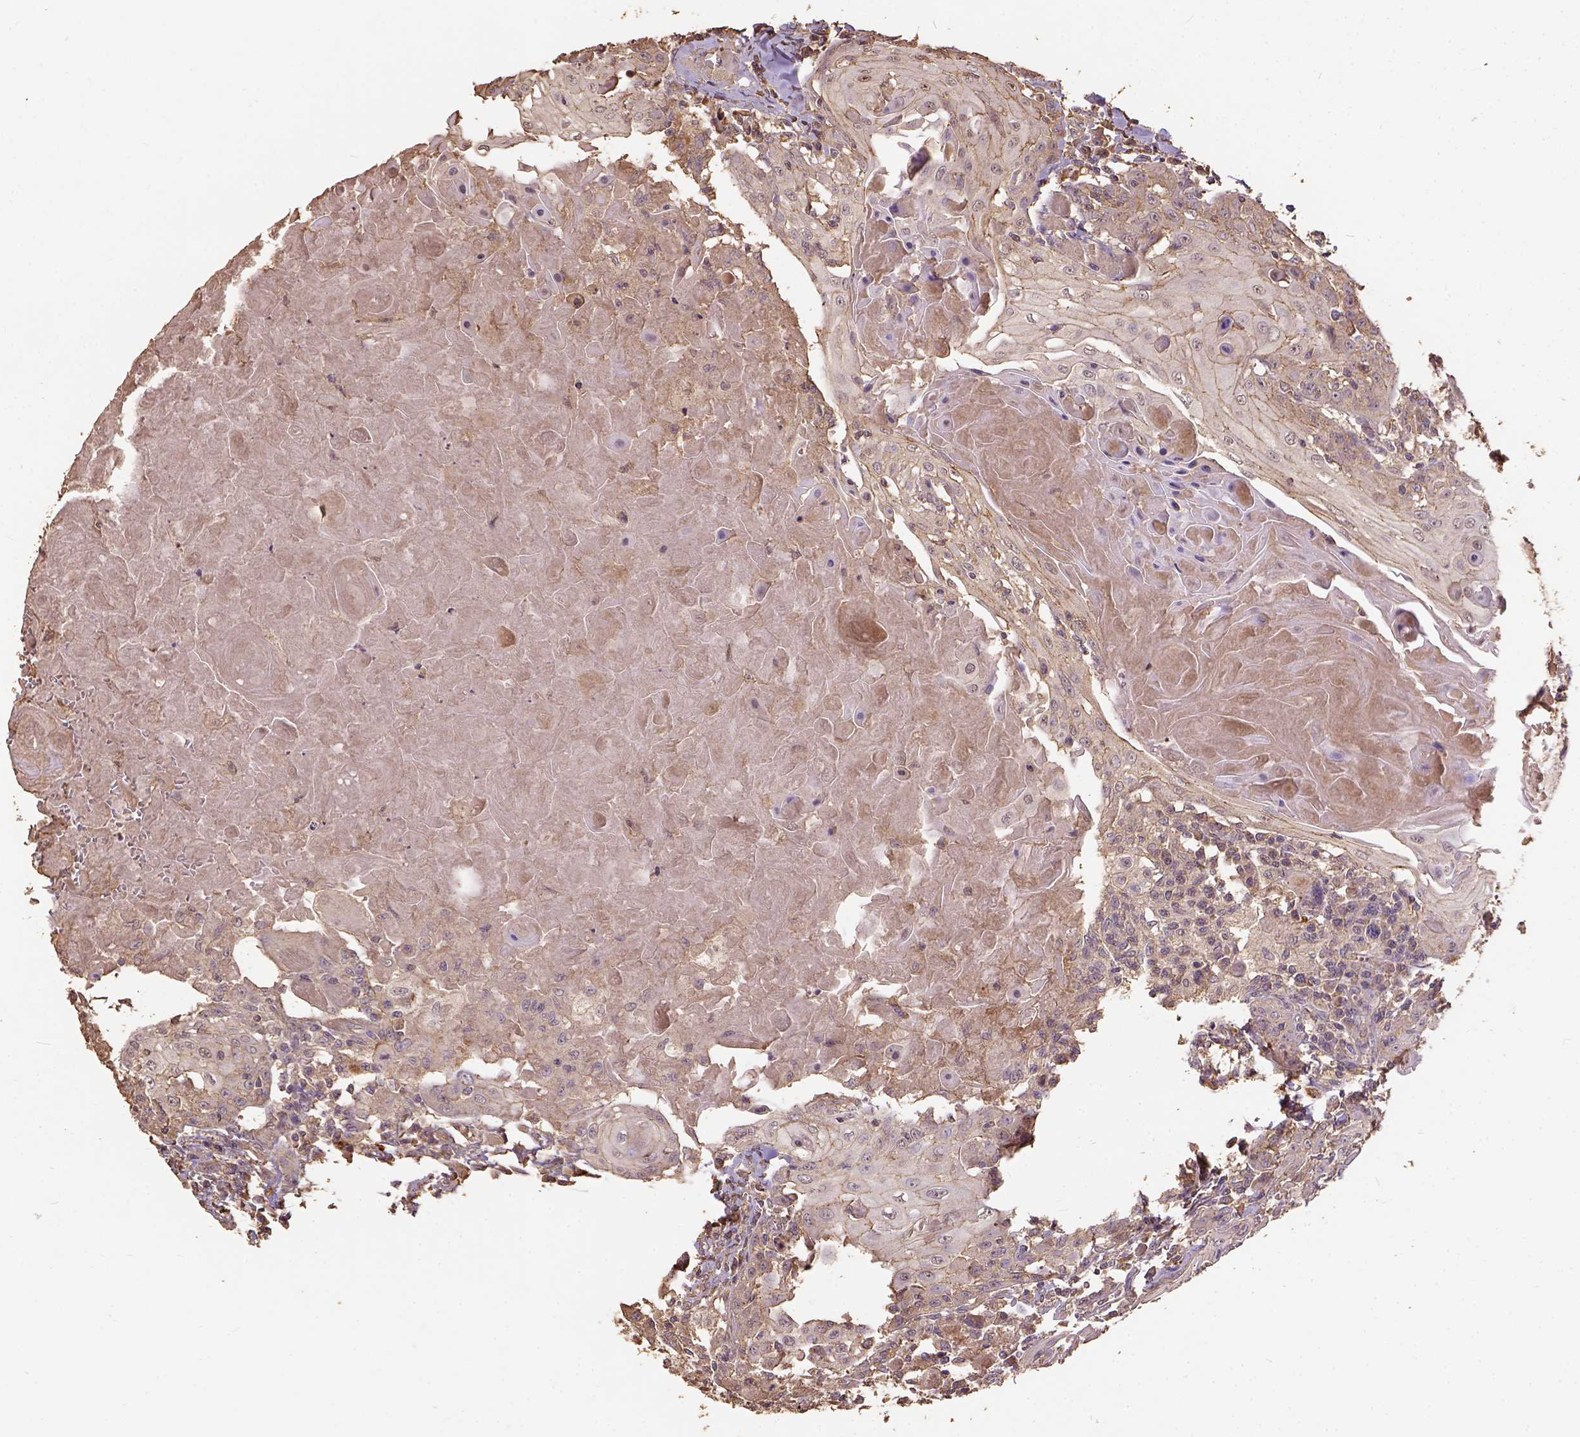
{"staining": {"intensity": "weak", "quantity": ">75%", "location": "cytoplasmic/membranous"}, "tissue": "head and neck cancer", "cell_type": "Tumor cells", "image_type": "cancer", "snomed": [{"axis": "morphology", "description": "Squamous cell carcinoma, NOS"}, {"axis": "topography", "description": "Head-Neck"}], "caption": "This photomicrograph demonstrates squamous cell carcinoma (head and neck) stained with immunohistochemistry to label a protein in brown. The cytoplasmic/membranous of tumor cells show weak positivity for the protein. Nuclei are counter-stained blue.", "gene": "ATP1B3", "patient": {"sex": "female", "age": 80}}